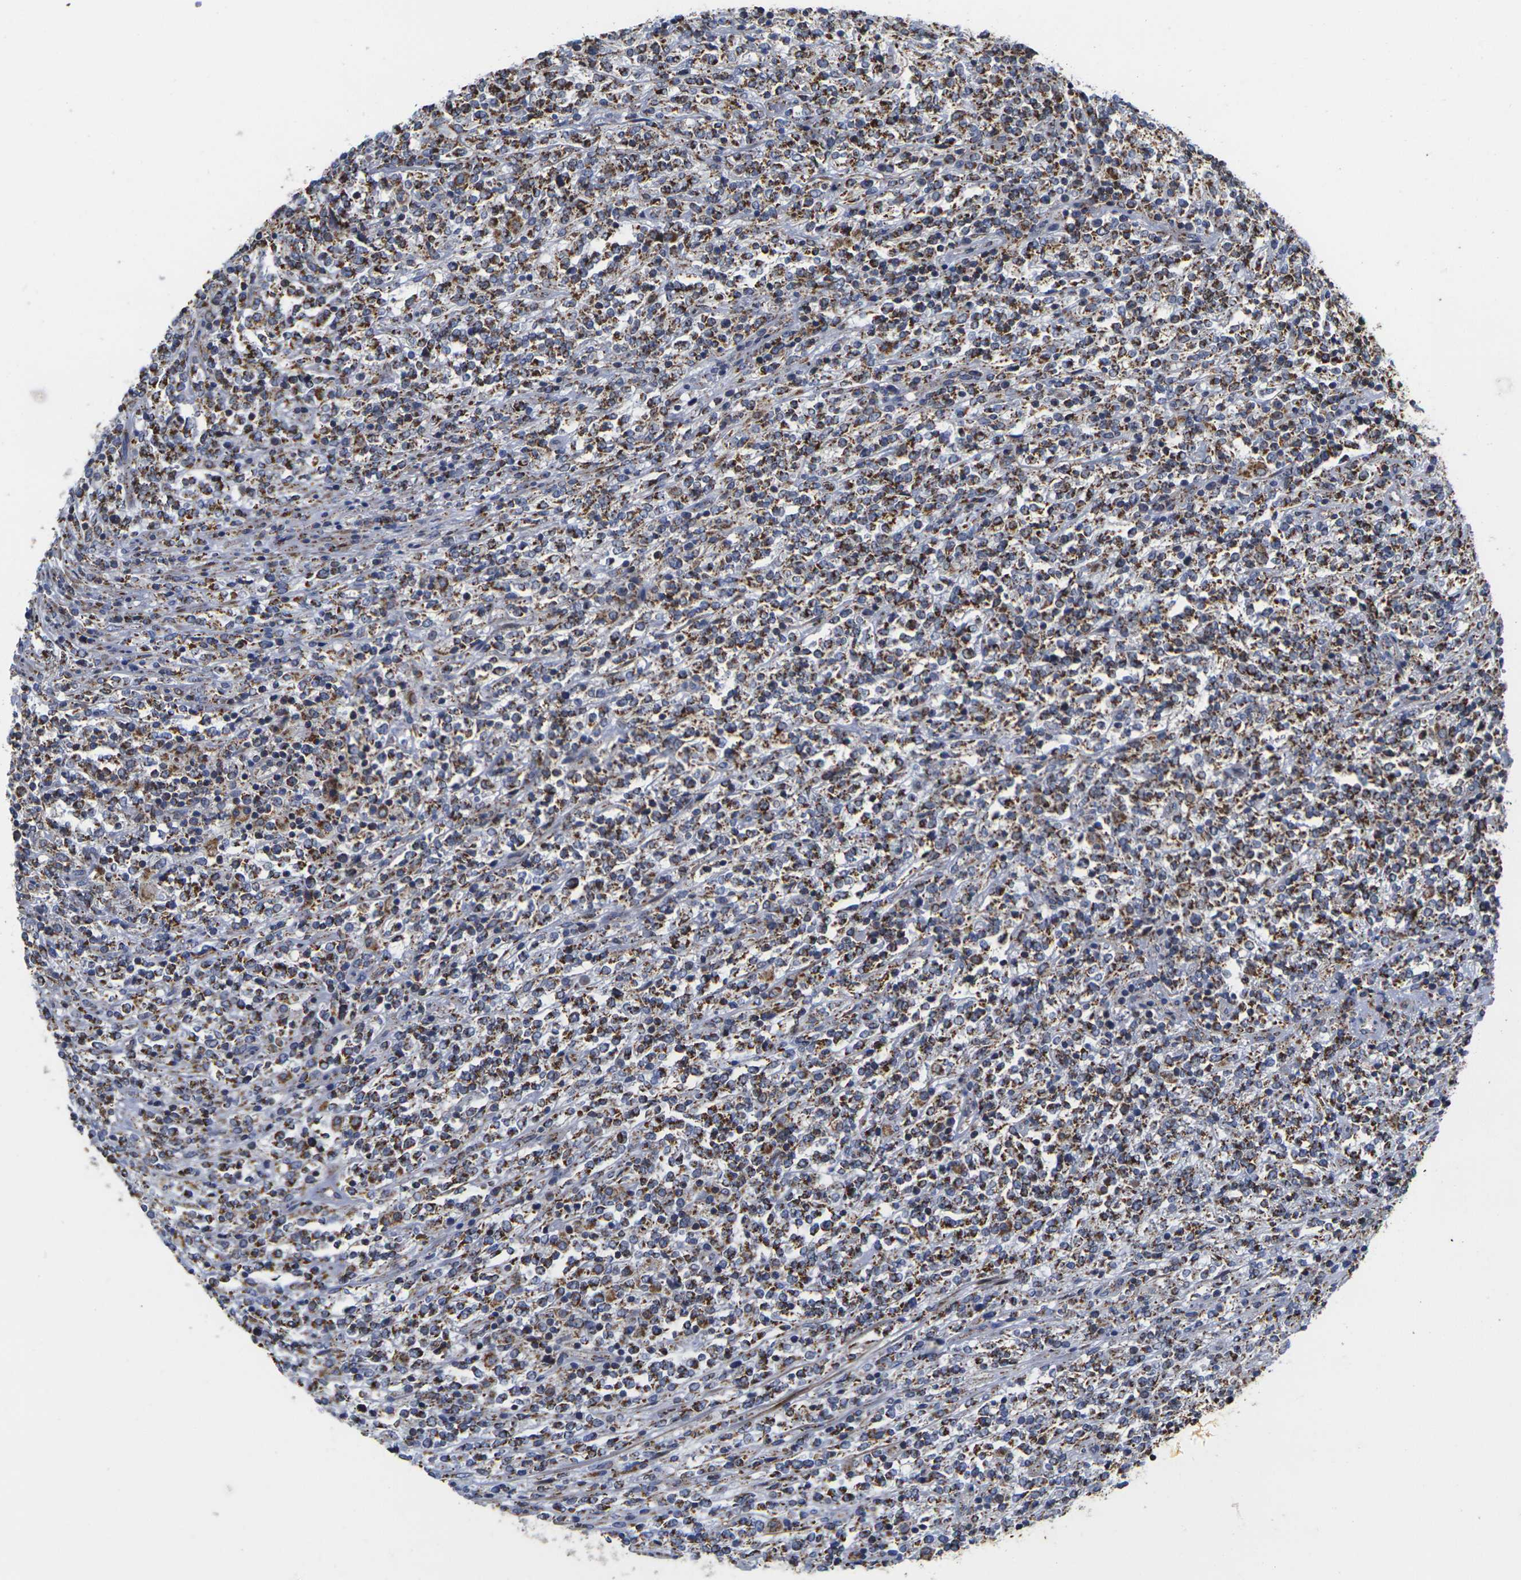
{"staining": {"intensity": "strong", "quantity": "25%-75%", "location": "cytoplasmic/membranous"}, "tissue": "lymphoma", "cell_type": "Tumor cells", "image_type": "cancer", "snomed": [{"axis": "morphology", "description": "Malignant lymphoma, non-Hodgkin's type, High grade"}, {"axis": "topography", "description": "Soft tissue"}], "caption": "An image of lymphoma stained for a protein exhibits strong cytoplasmic/membranous brown staining in tumor cells.", "gene": "P2RY11", "patient": {"sex": "male", "age": 18}}